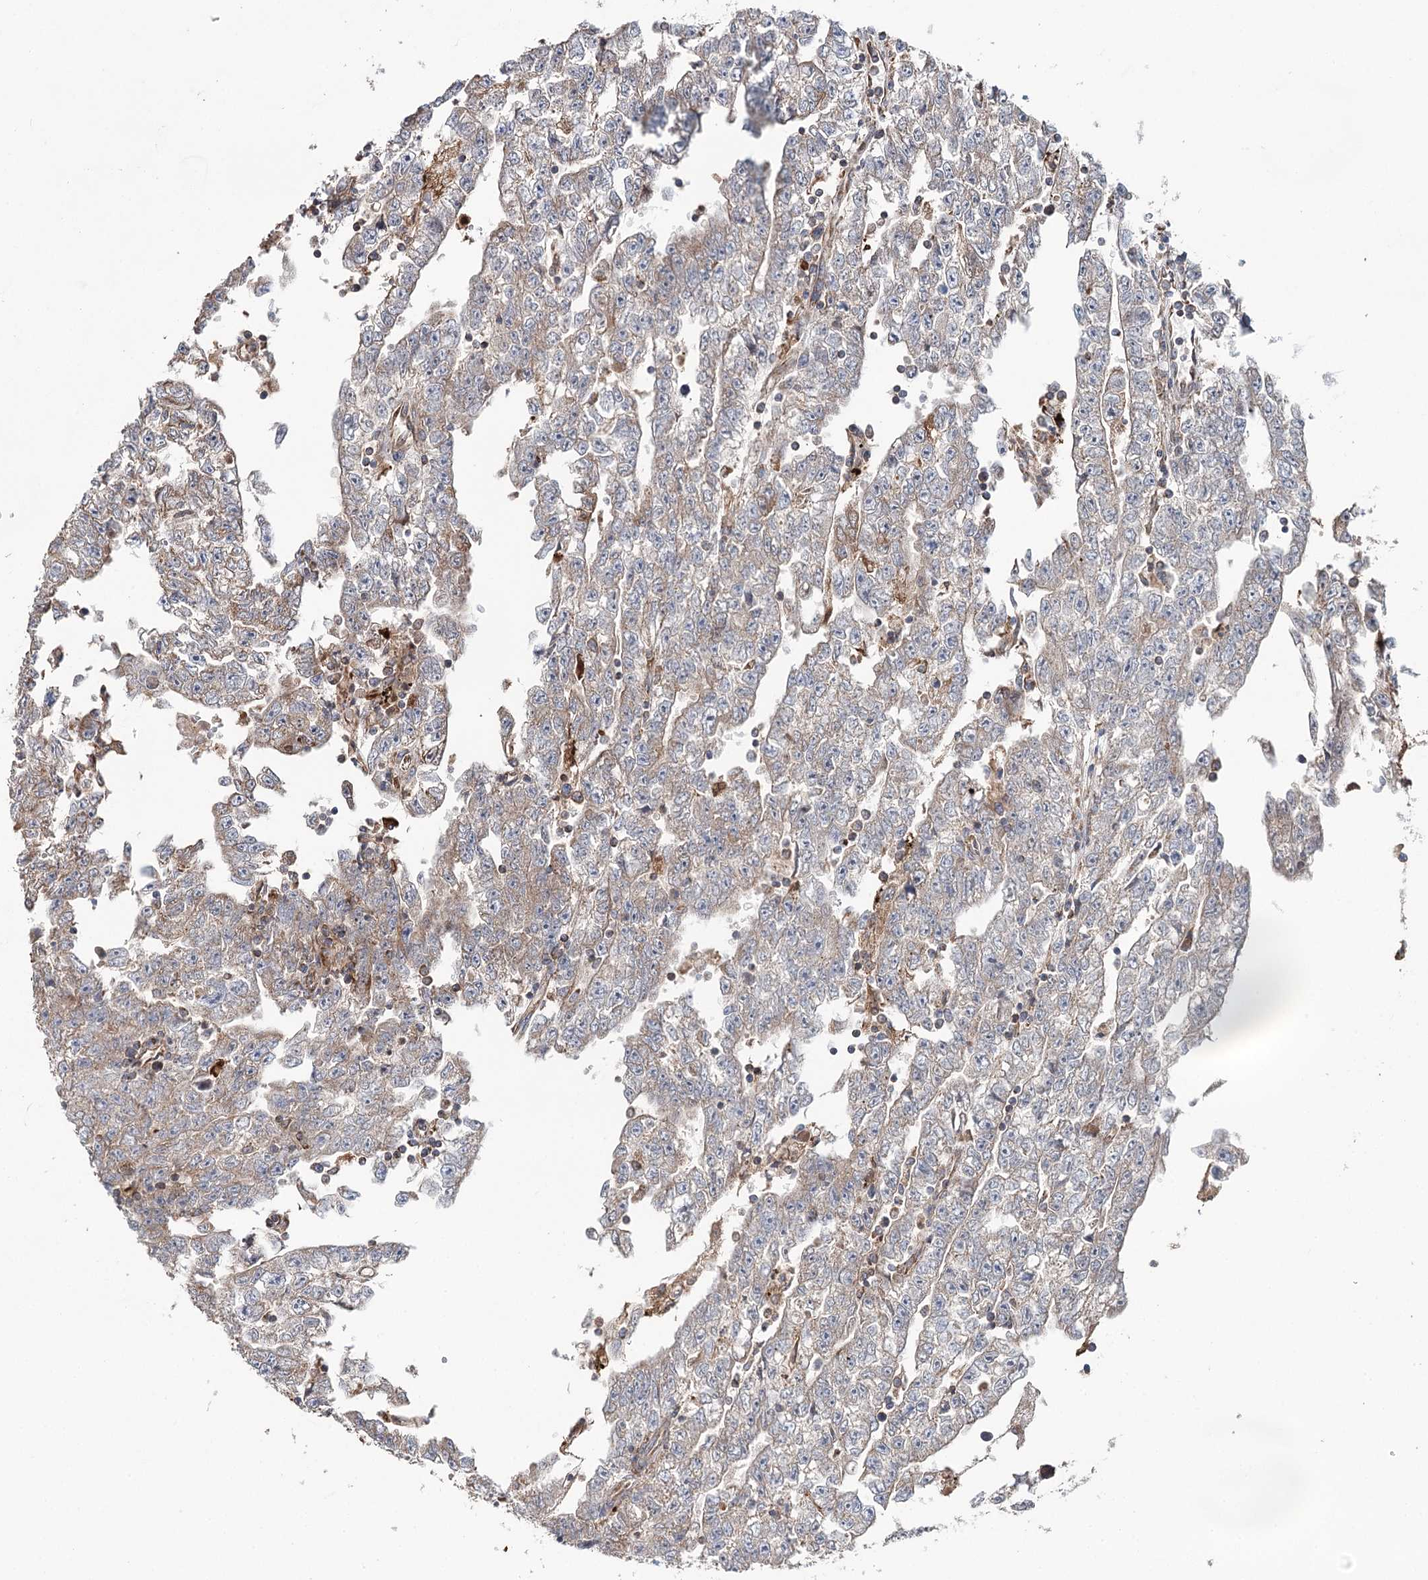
{"staining": {"intensity": "moderate", "quantity": "<25%", "location": "cytoplasmic/membranous"}, "tissue": "testis cancer", "cell_type": "Tumor cells", "image_type": "cancer", "snomed": [{"axis": "morphology", "description": "Carcinoma, Embryonal, NOS"}, {"axis": "topography", "description": "Testis"}], "caption": "DAB (3,3'-diaminobenzidine) immunohistochemical staining of human testis cancer exhibits moderate cytoplasmic/membranous protein positivity in approximately <25% of tumor cells. The staining is performed using DAB brown chromogen to label protein expression. The nuclei are counter-stained blue using hematoxylin.", "gene": "APH1A", "patient": {"sex": "male", "age": 25}}